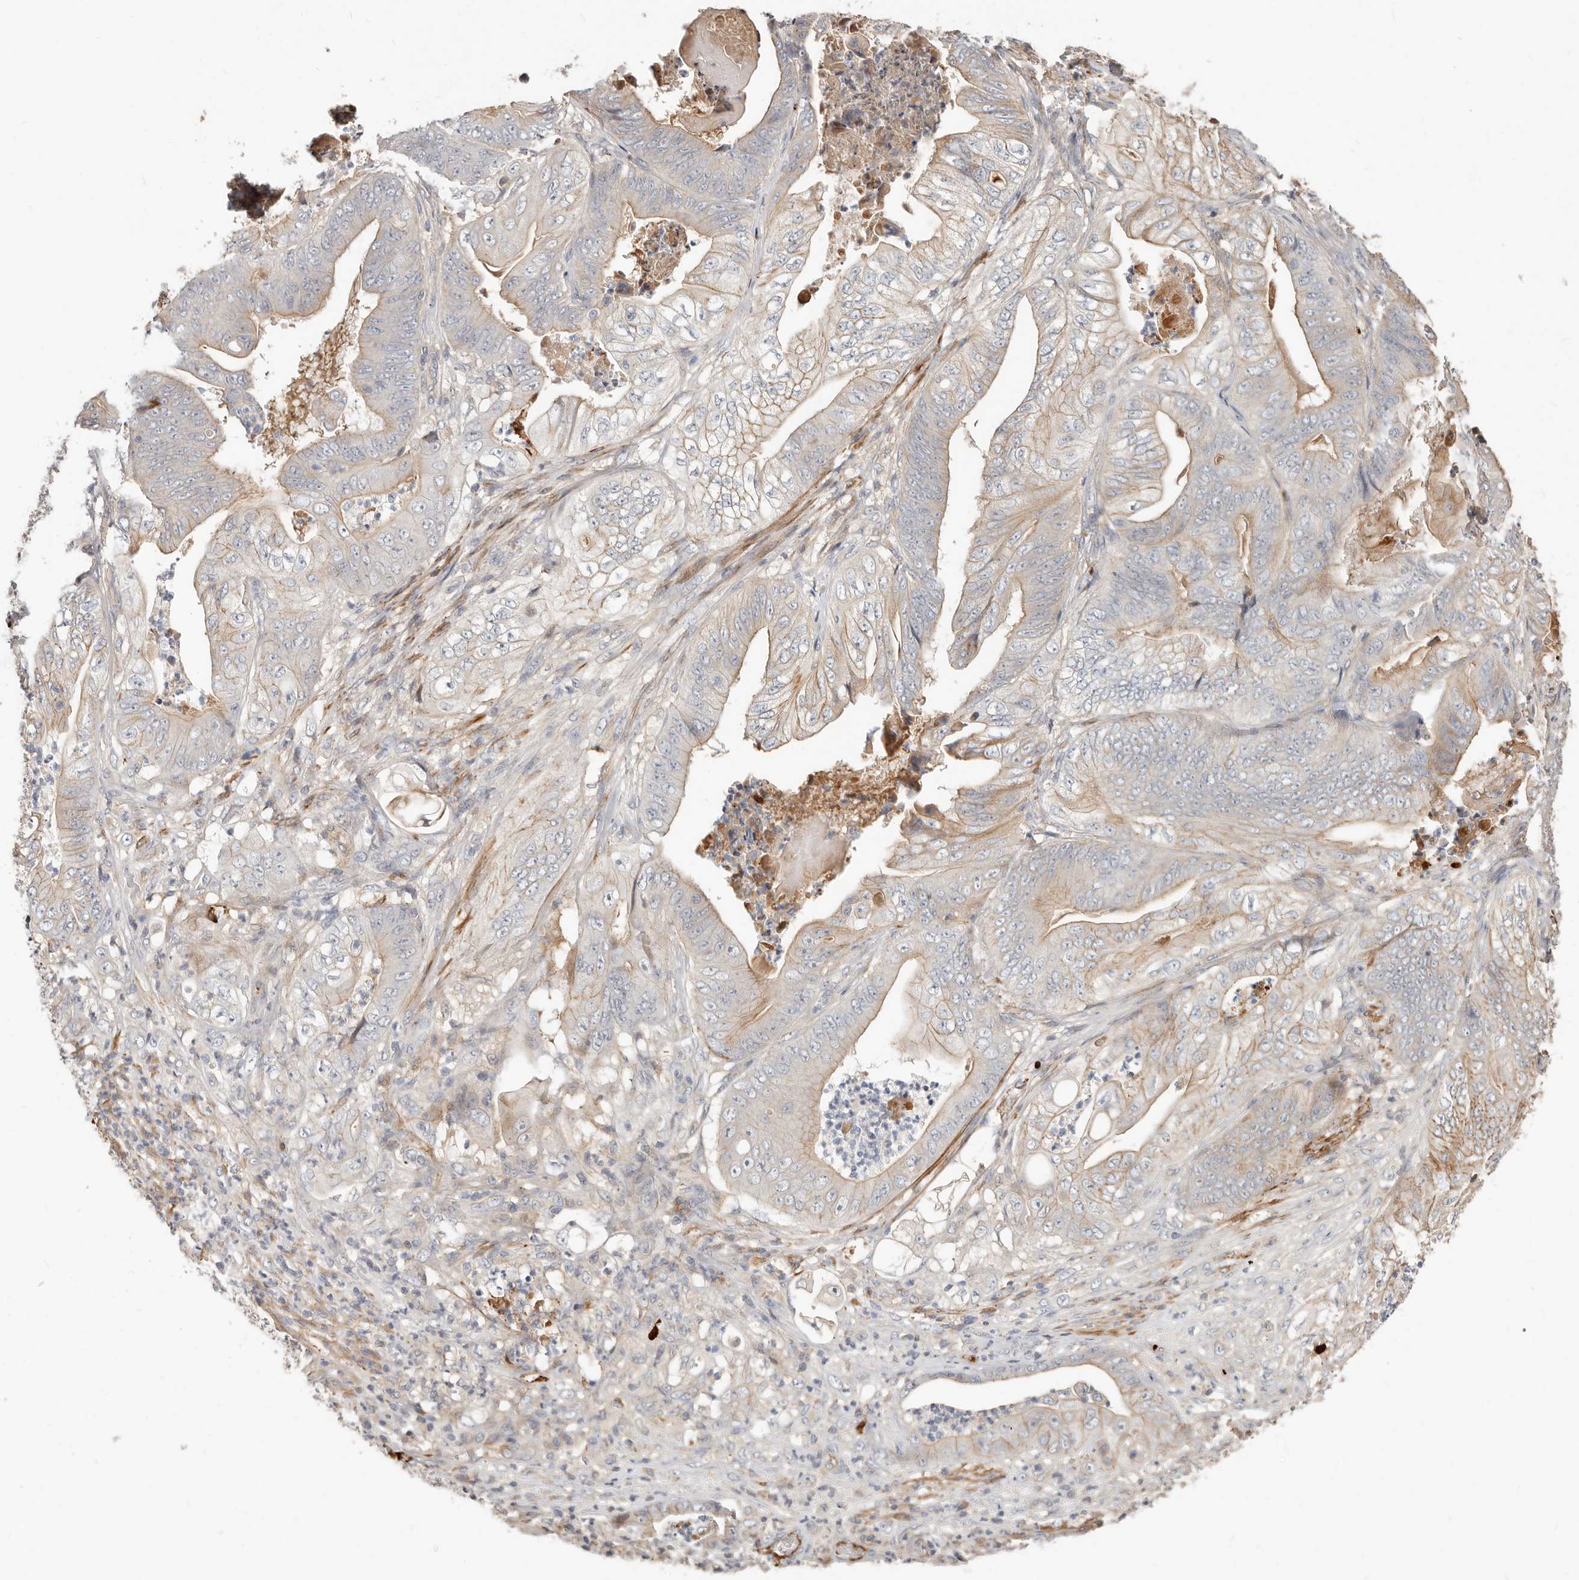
{"staining": {"intensity": "weak", "quantity": "25%-75%", "location": "cytoplasmic/membranous"}, "tissue": "stomach cancer", "cell_type": "Tumor cells", "image_type": "cancer", "snomed": [{"axis": "morphology", "description": "Adenocarcinoma, NOS"}, {"axis": "topography", "description": "Stomach"}], "caption": "Brown immunohistochemical staining in human stomach cancer (adenocarcinoma) shows weak cytoplasmic/membranous staining in about 25%-75% of tumor cells. (DAB IHC with brightfield microscopy, high magnification).", "gene": "MTFR2", "patient": {"sex": "female", "age": 73}}